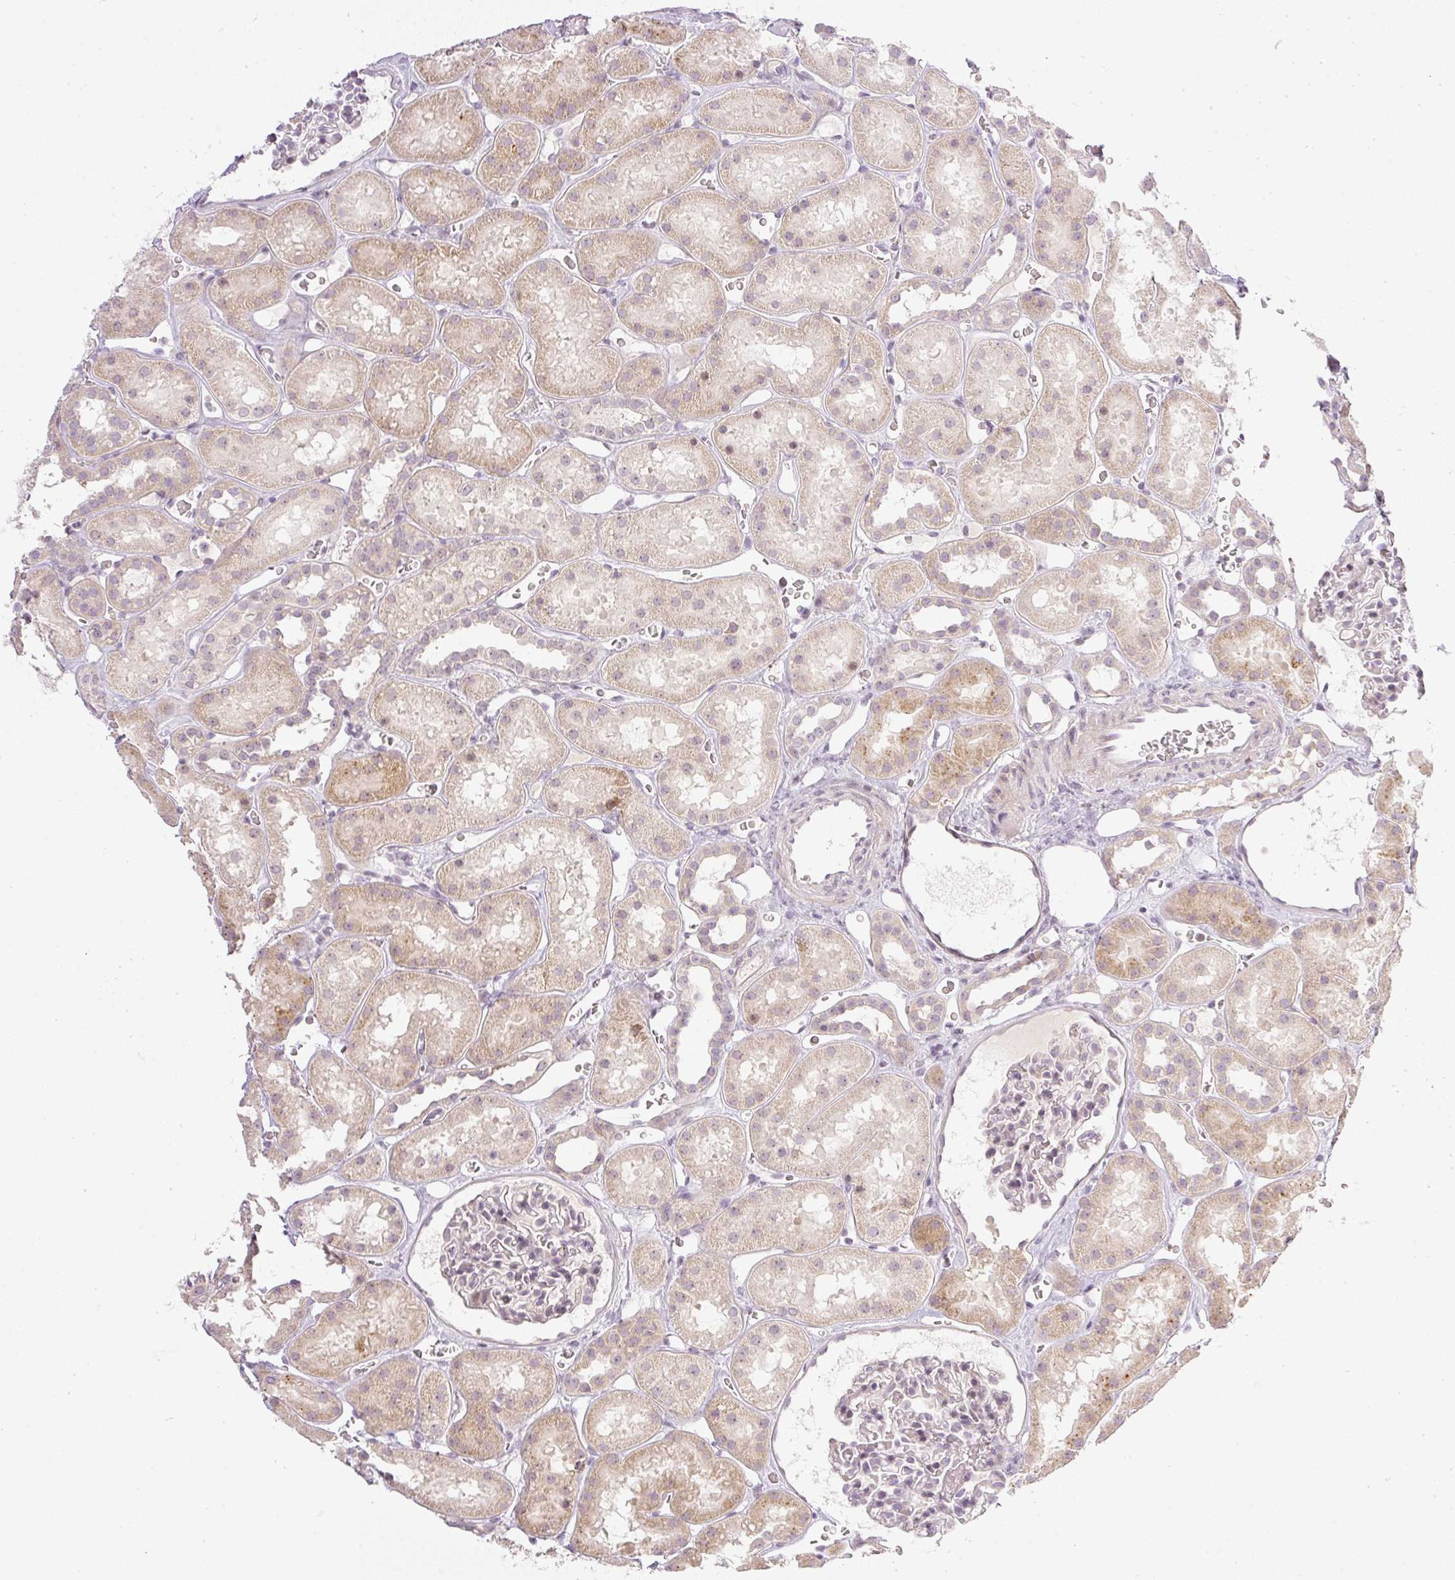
{"staining": {"intensity": "weak", "quantity": "<25%", "location": "nuclear"}, "tissue": "kidney", "cell_type": "Cells in glomeruli", "image_type": "normal", "snomed": [{"axis": "morphology", "description": "Normal tissue, NOS"}, {"axis": "topography", "description": "Kidney"}], "caption": "Cells in glomeruli show no significant staining in unremarkable kidney. (DAB immunohistochemistry, high magnification).", "gene": "AAR2", "patient": {"sex": "female", "age": 41}}